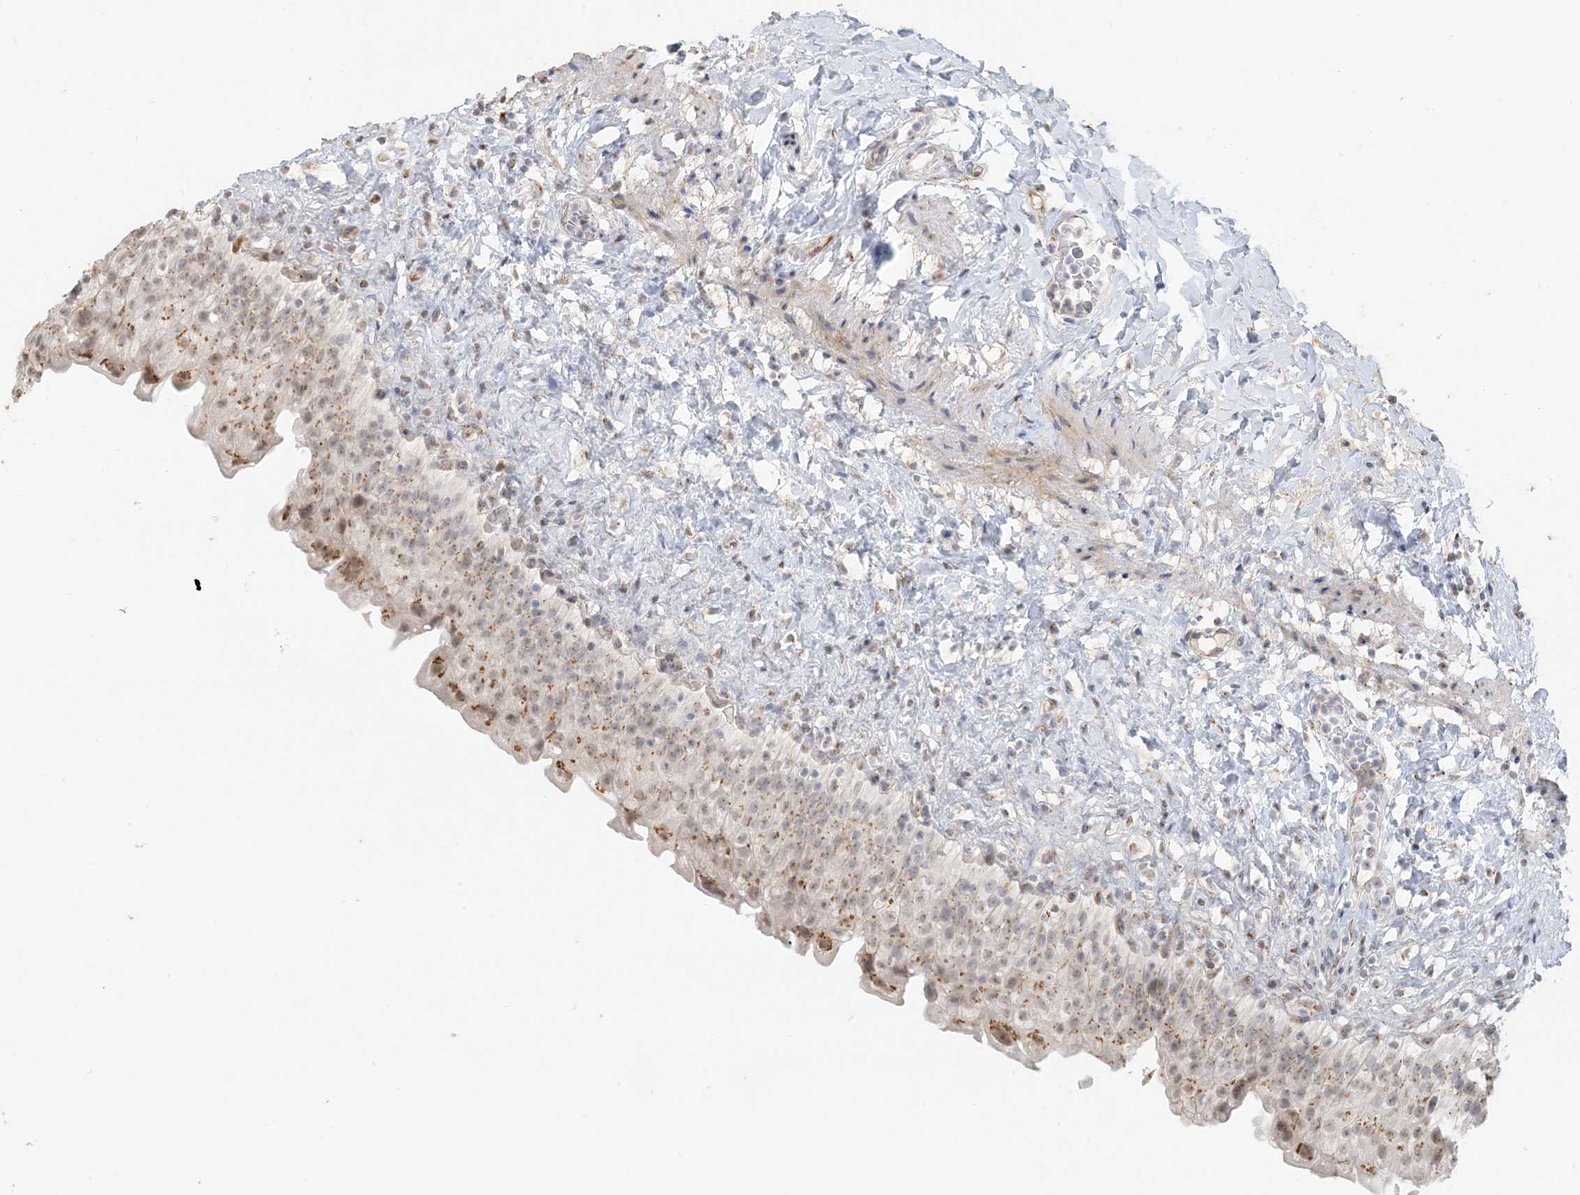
{"staining": {"intensity": "moderate", "quantity": "25%-75%", "location": "cytoplasmic/membranous,nuclear"}, "tissue": "urinary bladder", "cell_type": "Urothelial cells", "image_type": "normal", "snomed": [{"axis": "morphology", "description": "Normal tissue, NOS"}, {"axis": "topography", "description": "Urinary bladder"}], "caption": "Unremarkable urinary bladder displays moderate cytoplasmic/membranous,nuclear staining in about 25%-75% of urothelial cells (Stains: DAB in brown, nuclei in blue, Microscopy: brightfield microscopy at high magnification)..", "gene": "ZCCHC4", "patient": {"sex": "female", "age": 27}}